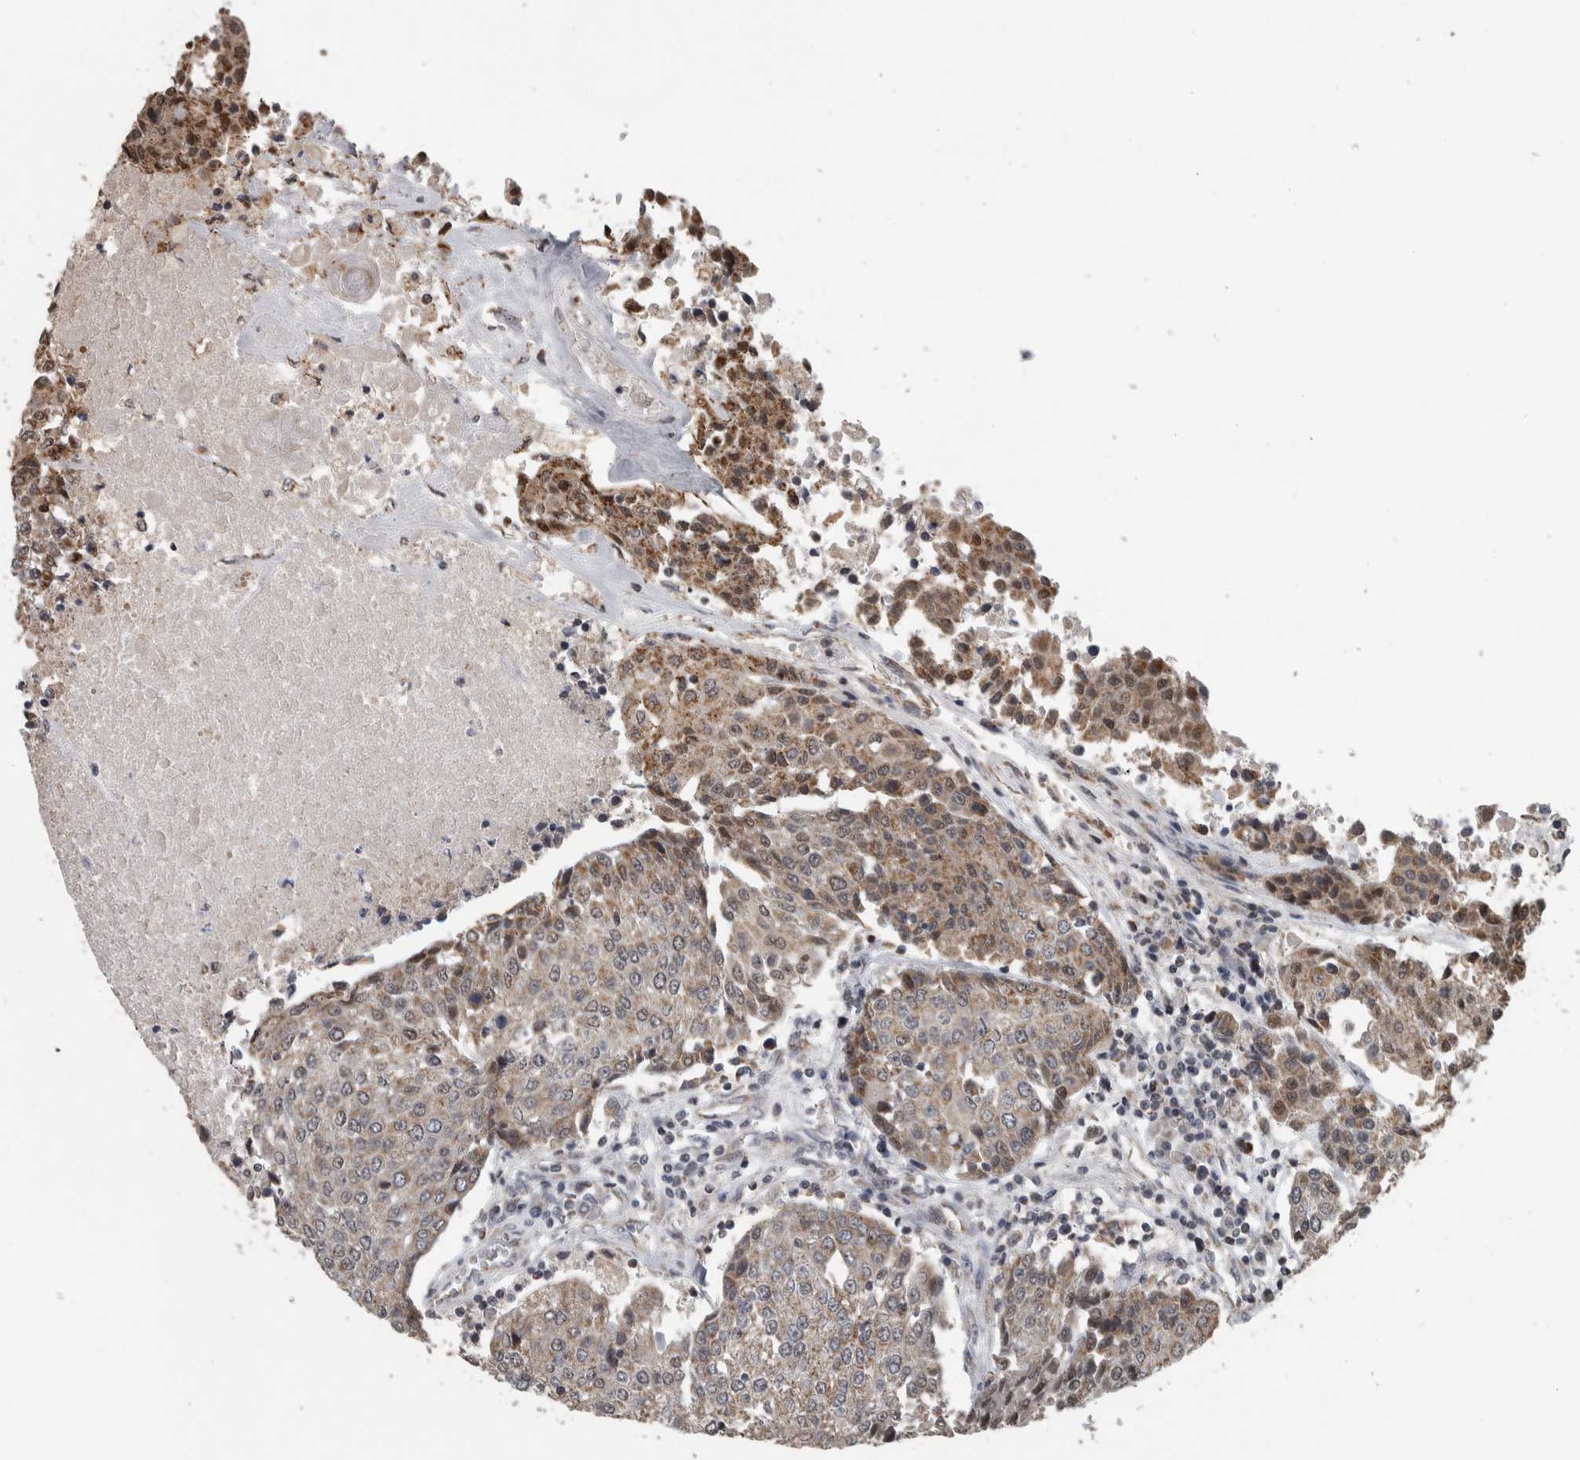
{"staining": {"intensity": "moderate", "quantity": "<25%", "location": "cytoplasmic/membranous"}, "tissue": "urothelial cancer", "cell_type": "Tumor cells", "image_type": "cancer", "snomed": [{"axis": "morphology", "description": "Urothelial carcinoma, High grade"}, {"axis": "topography", "description": "Urinary bladder"}], "caption": "About <25% of tumor cells in human urothelial carcinoma (high-grade) show moderate cytoplasmic/membranous protein expression as visualized by brown immunohistochemical staining.", "gene": "OR2K2", "patient": {"sex": "female", "age": 85}}